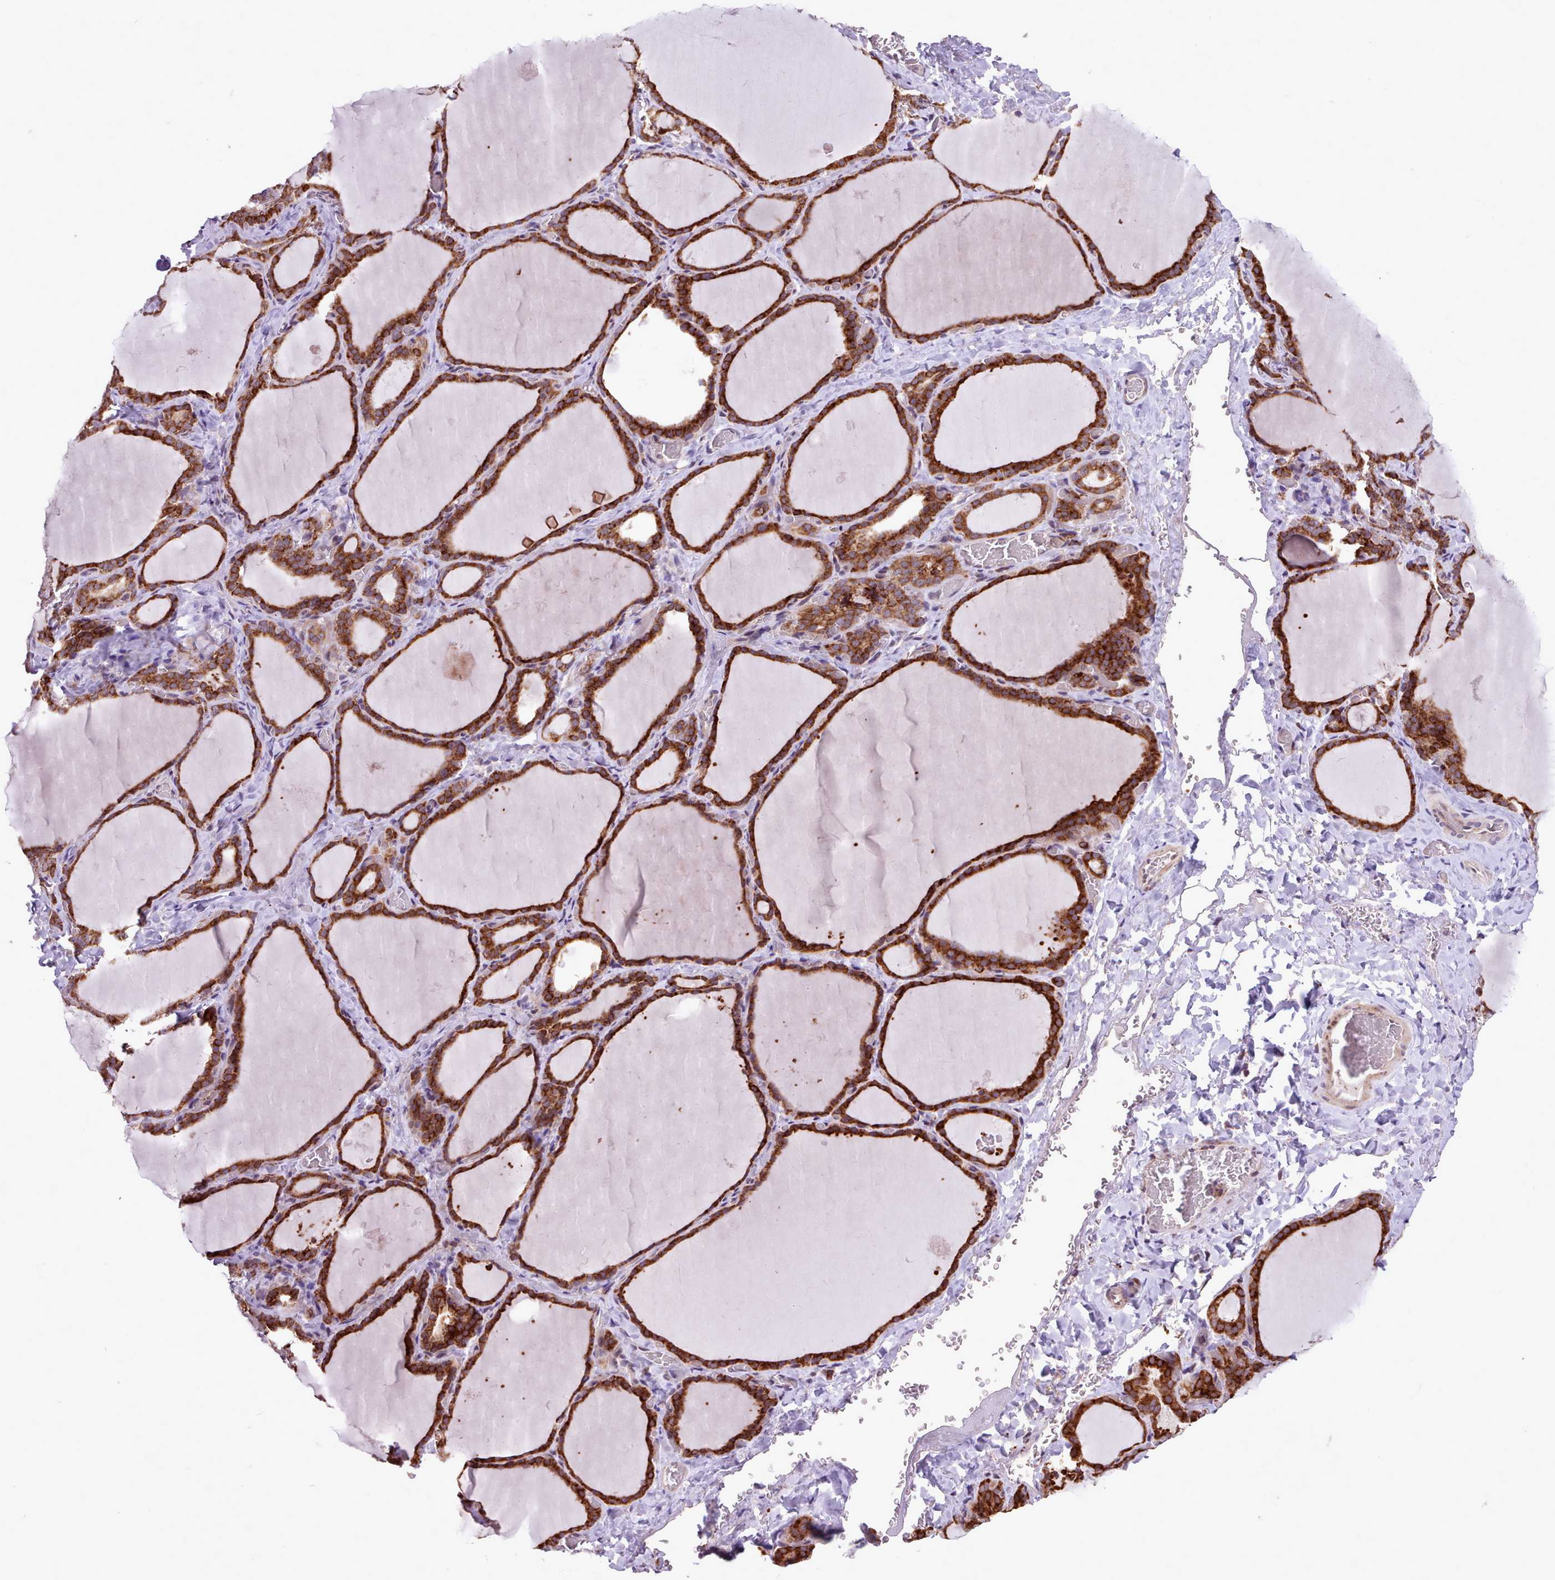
{"staining": {"intensity": "strong", "quantity": ">75%", "location": "cytoplasmic/membranous"}, "tissue": "thyroid gland", "cell_type": "Glandular cells", "image_type": "normal", "snomed": [{"axis": "morphology", "description": "Normal tissue, NOS"}, {"axis": "topography", "description": "Thyroid gland"}], "caption": "This histopathology image demonstrates IHC staining of unremarkable thyroid gland, with high strong cytoplasmic/membranous staining in approximately >75% of glandular cells.", "gene": "TTLL3", "patient": {"sex": "female", "age": 39}}